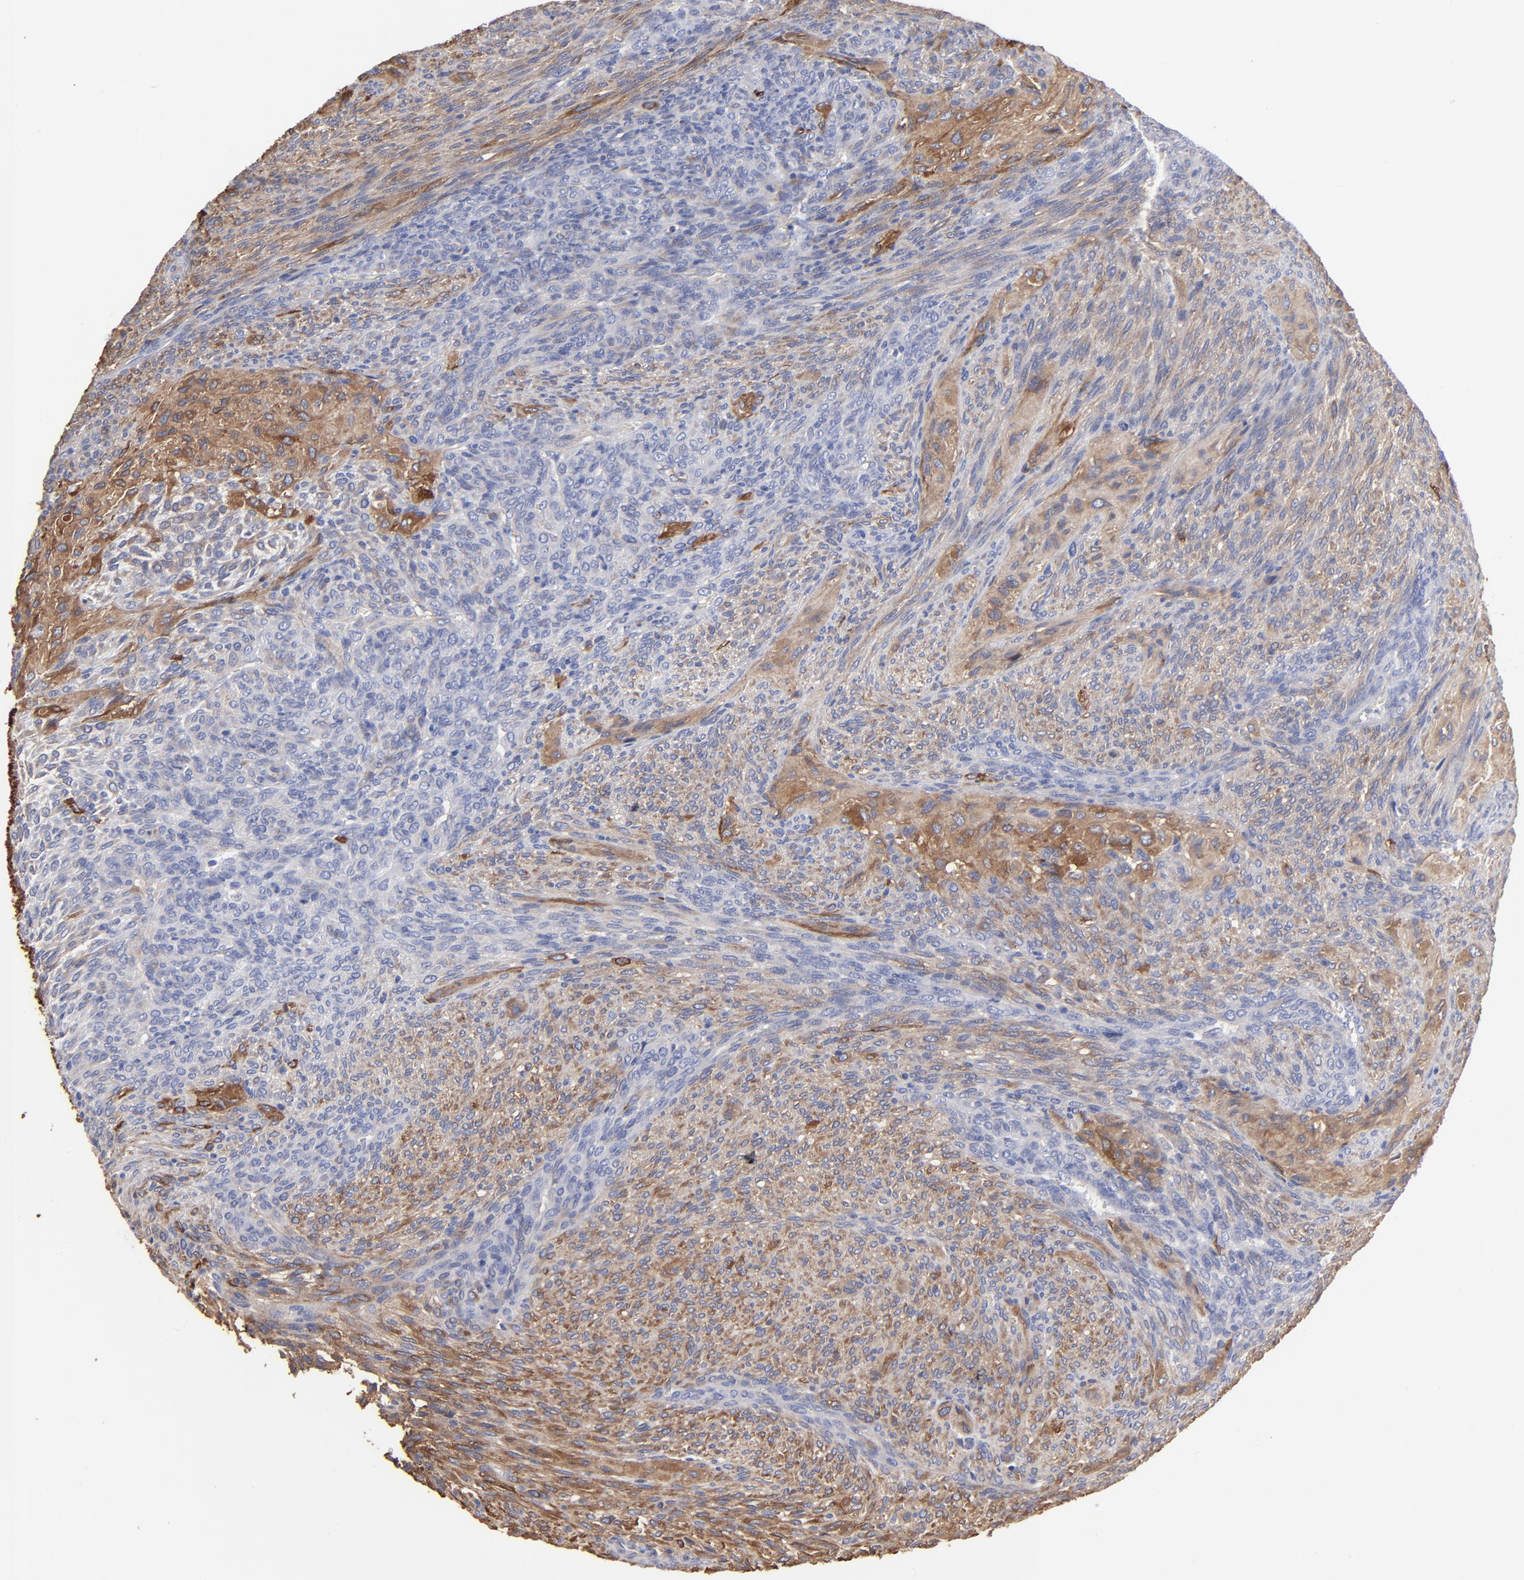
{"staining": {"intensity": "moderate", "quantity": "<25%", "location": "cytoplasmic/membranous"}, "tissue": "glioma", "cell_type": "Tumor cells", "image_type": "cancer", "snomed": [{"axis": "morphology", "description": "Glioma, malignant, High grade"}, {"axis": "topography", "description": "Cerebral cortex"}], "caption": "The micrograph reveals a brown stain indicating the presence of a protein in the cytoplasmic/membranous of tumor cells in glioma.", "gene": "CILP", "patient": {"sex": "female", "age": 55}}